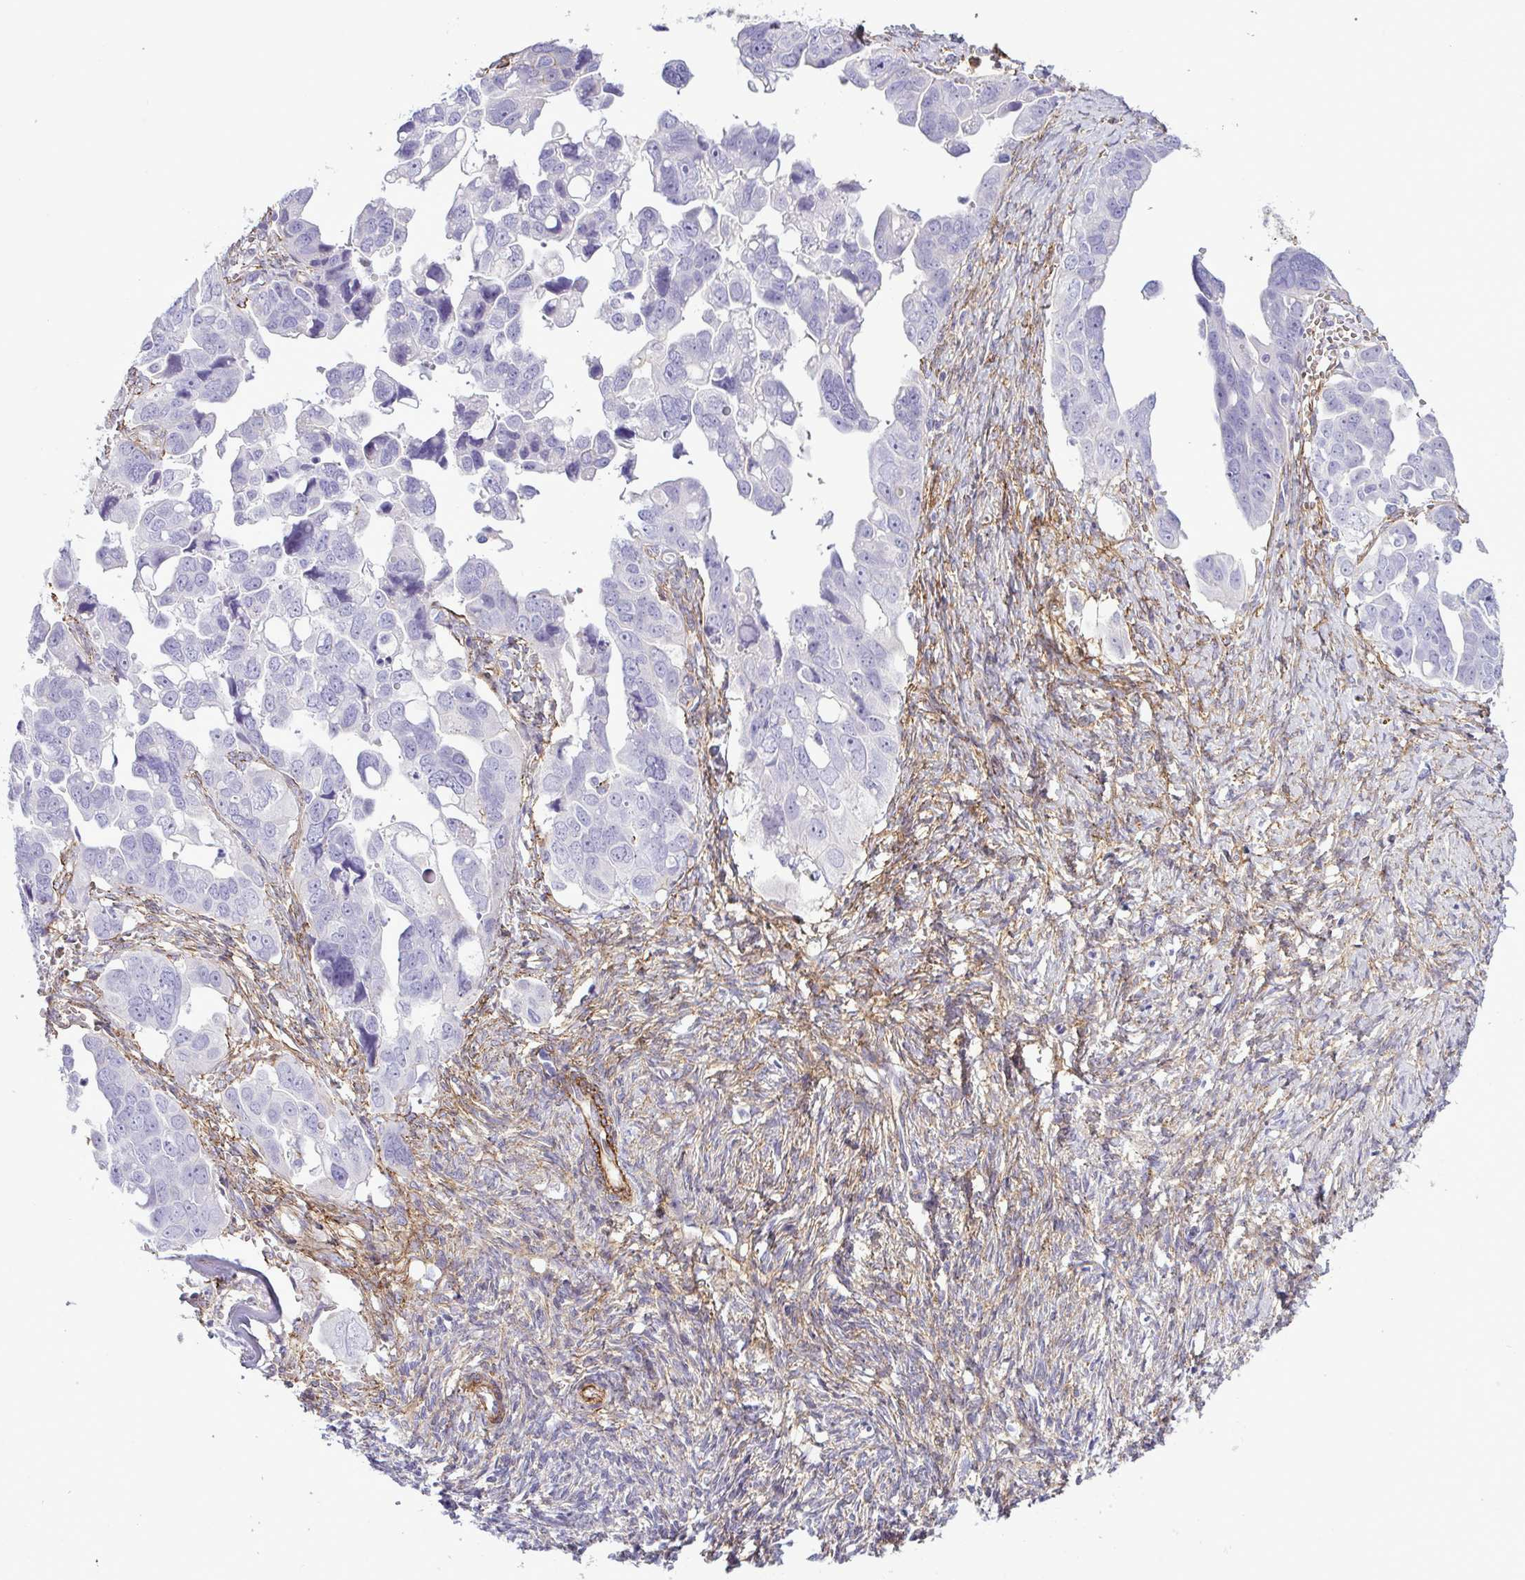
{"staining": {"intensity": "negative", "quantity": "none", "location": "none"}, "tissue": "ovarian cancer", "cell_type": "Tumor cells", "image_type": "cancer", "snomed": [{"axis": "morphology", "description": "Cystadenocarcinoma, serous, NOS"}, {"axis": "topography", "description": "Ovary"}], "caption": "Immunohistochemistry of ovarian serous cystadenocarcinoma demonstrates no staining in tumor cells. The staining was performed using DAB (3,3'-diaminobenzidine) to visualize the protein expression in brown, while the nuclei were stained in blue with hematoxylin (Magnification: 20x).", "gene": "SYNPO2L", "patient": {"sex": "female", "age": 59}}